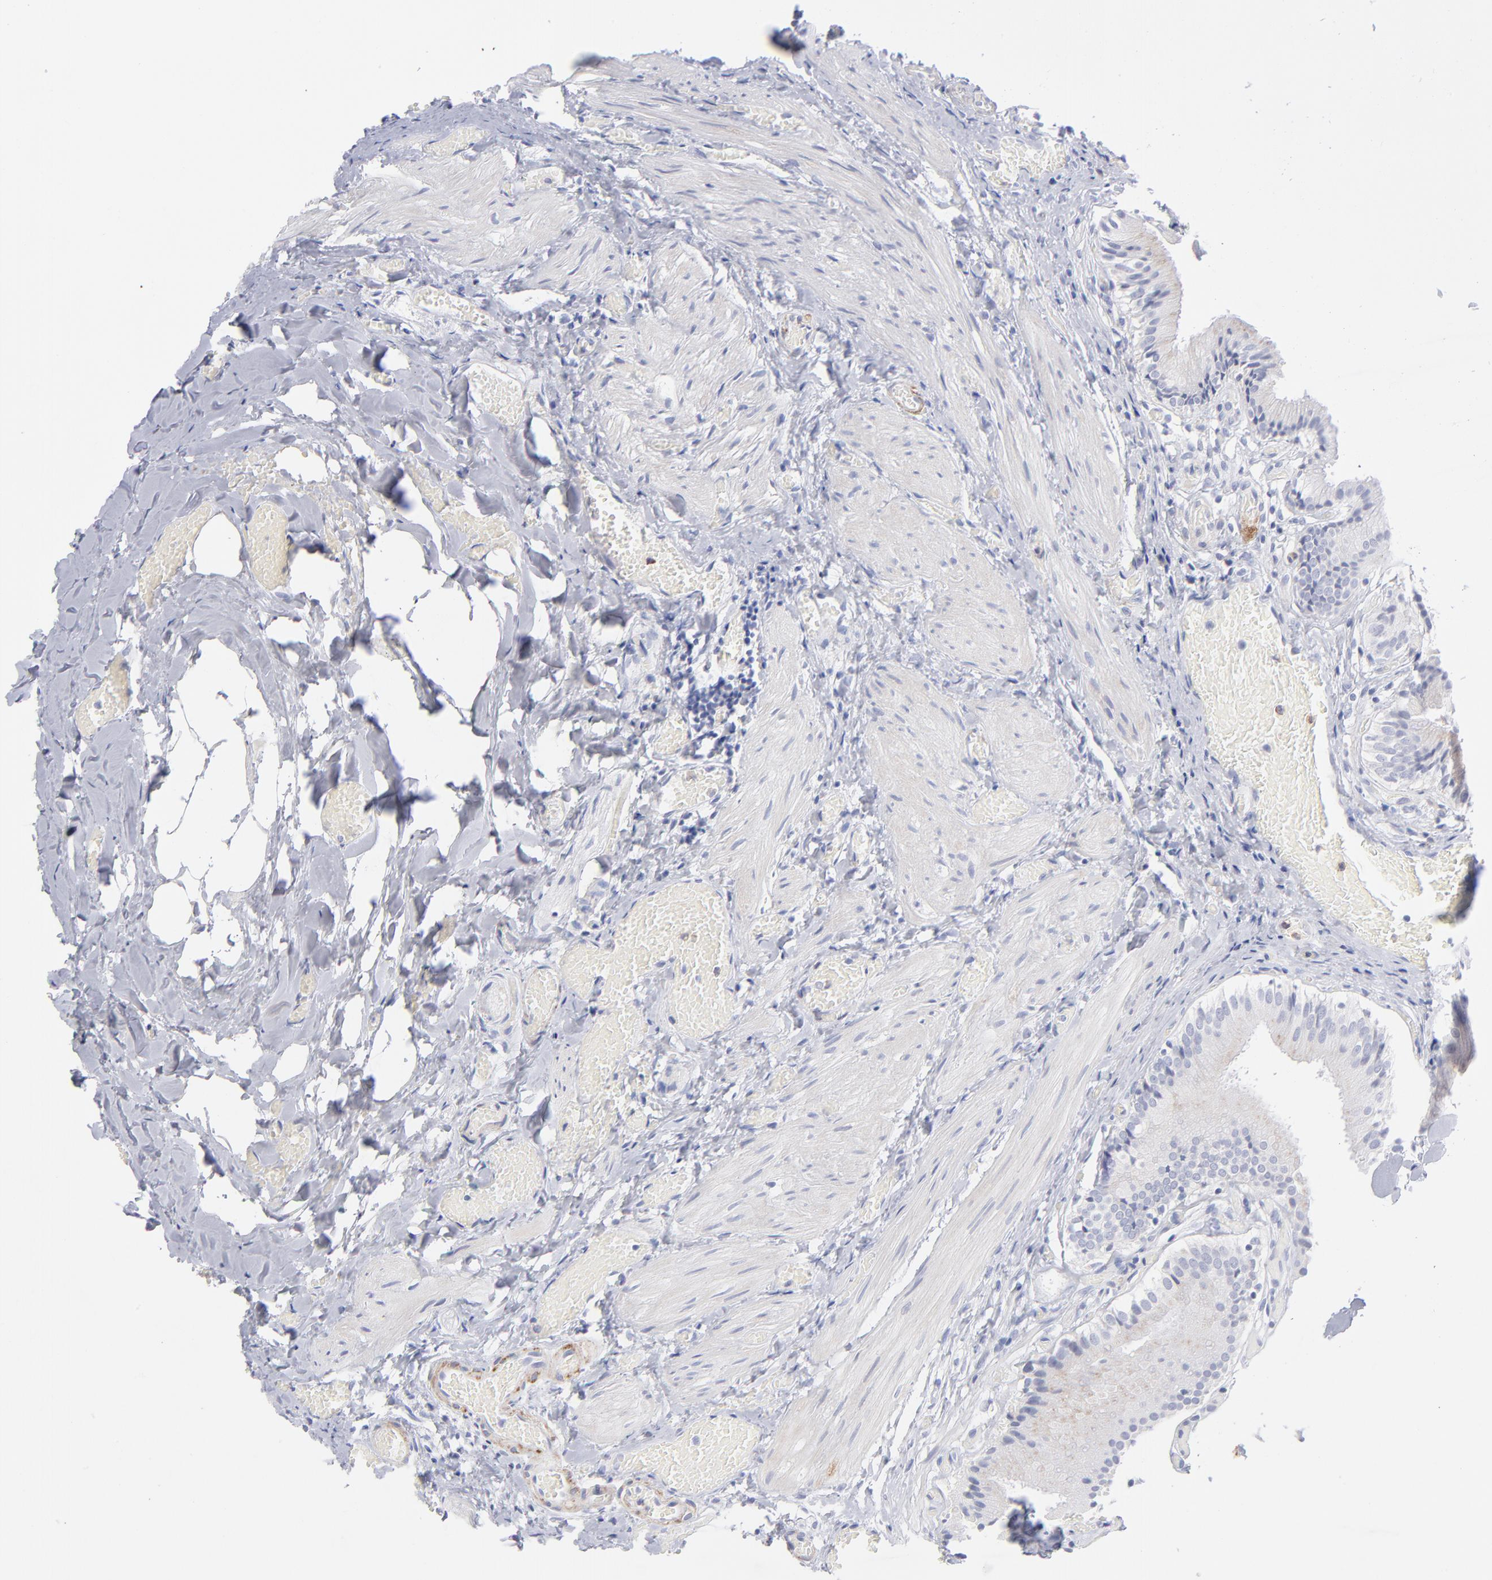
{"staining": {"intensity": "negative", "quantity": "none", "location": "none"}, "tissue": "gallbladder", "cell_type": "Glandular cells", "image_type": "normal", "snomed": [{"axis": "morphology", "description": "Normal tissue, NOS"}, {"axis": "topography", "description": "Gallbladder"}], "caption": "Human gallbladder stained for a protein using immunohistochemistry demonstrates no staining in glandular cells.", "gene": "MTHFD2", "patient": {"sex": "male", "age": 65}}